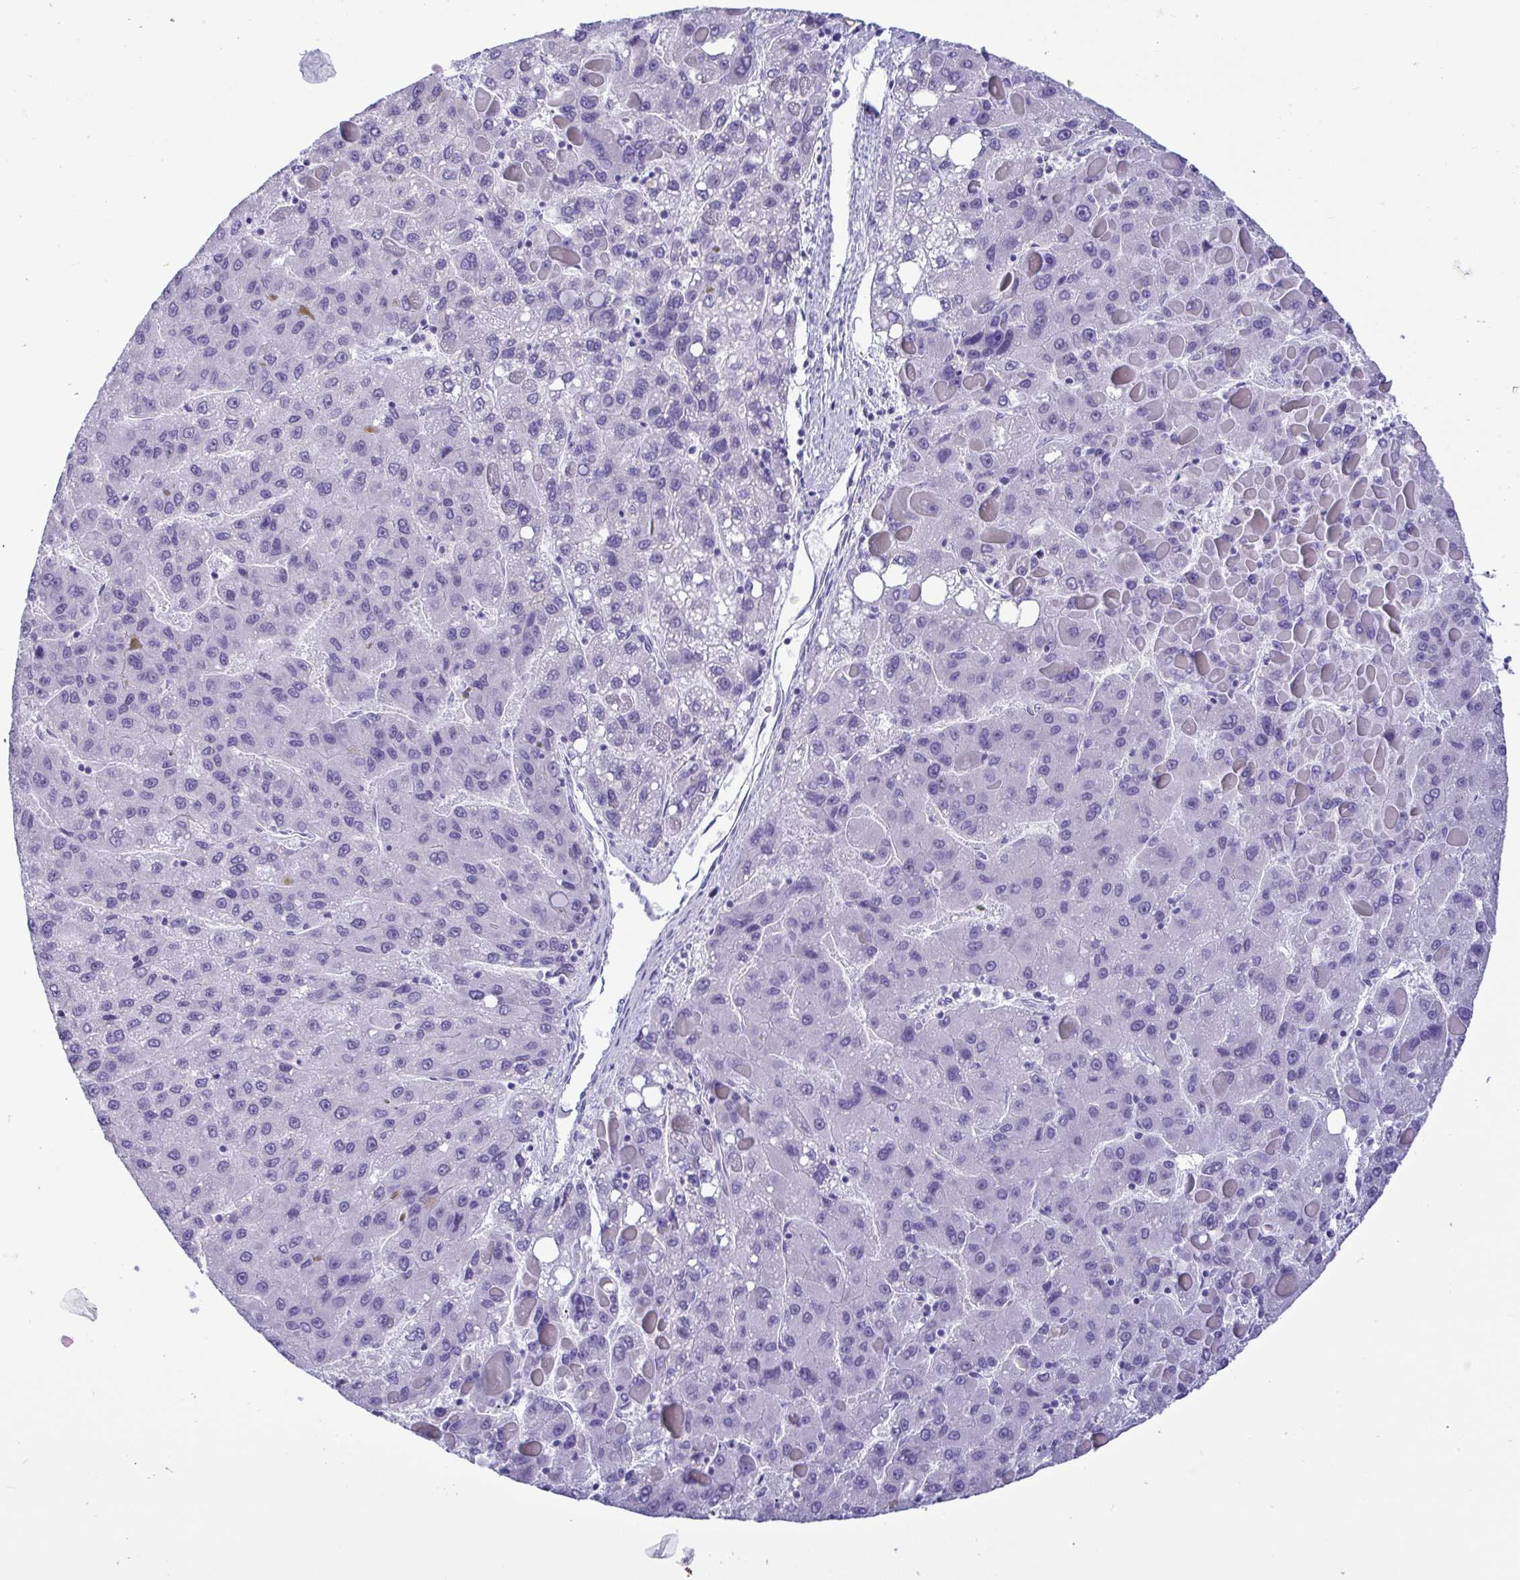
{"staining": {"intensity": "negative", "quantity": "none", "location": "none"}, "tissue": "liver cancer", "cell_type": "Tumor cells", "image_type": "cancer", "snomed": [{"axis": "morphology", "description": "Carcinoma, Hepatocellular, NOS"}, {"axis": "topography", "description": "Liver"}], "caption": "This is an IHC photomicrograph of human liver cancer (hepatocellular carcinoma). There is no expression in tumor cells.", "gene": "YBX2", "patient": {"sex": "female", "age": 82}}